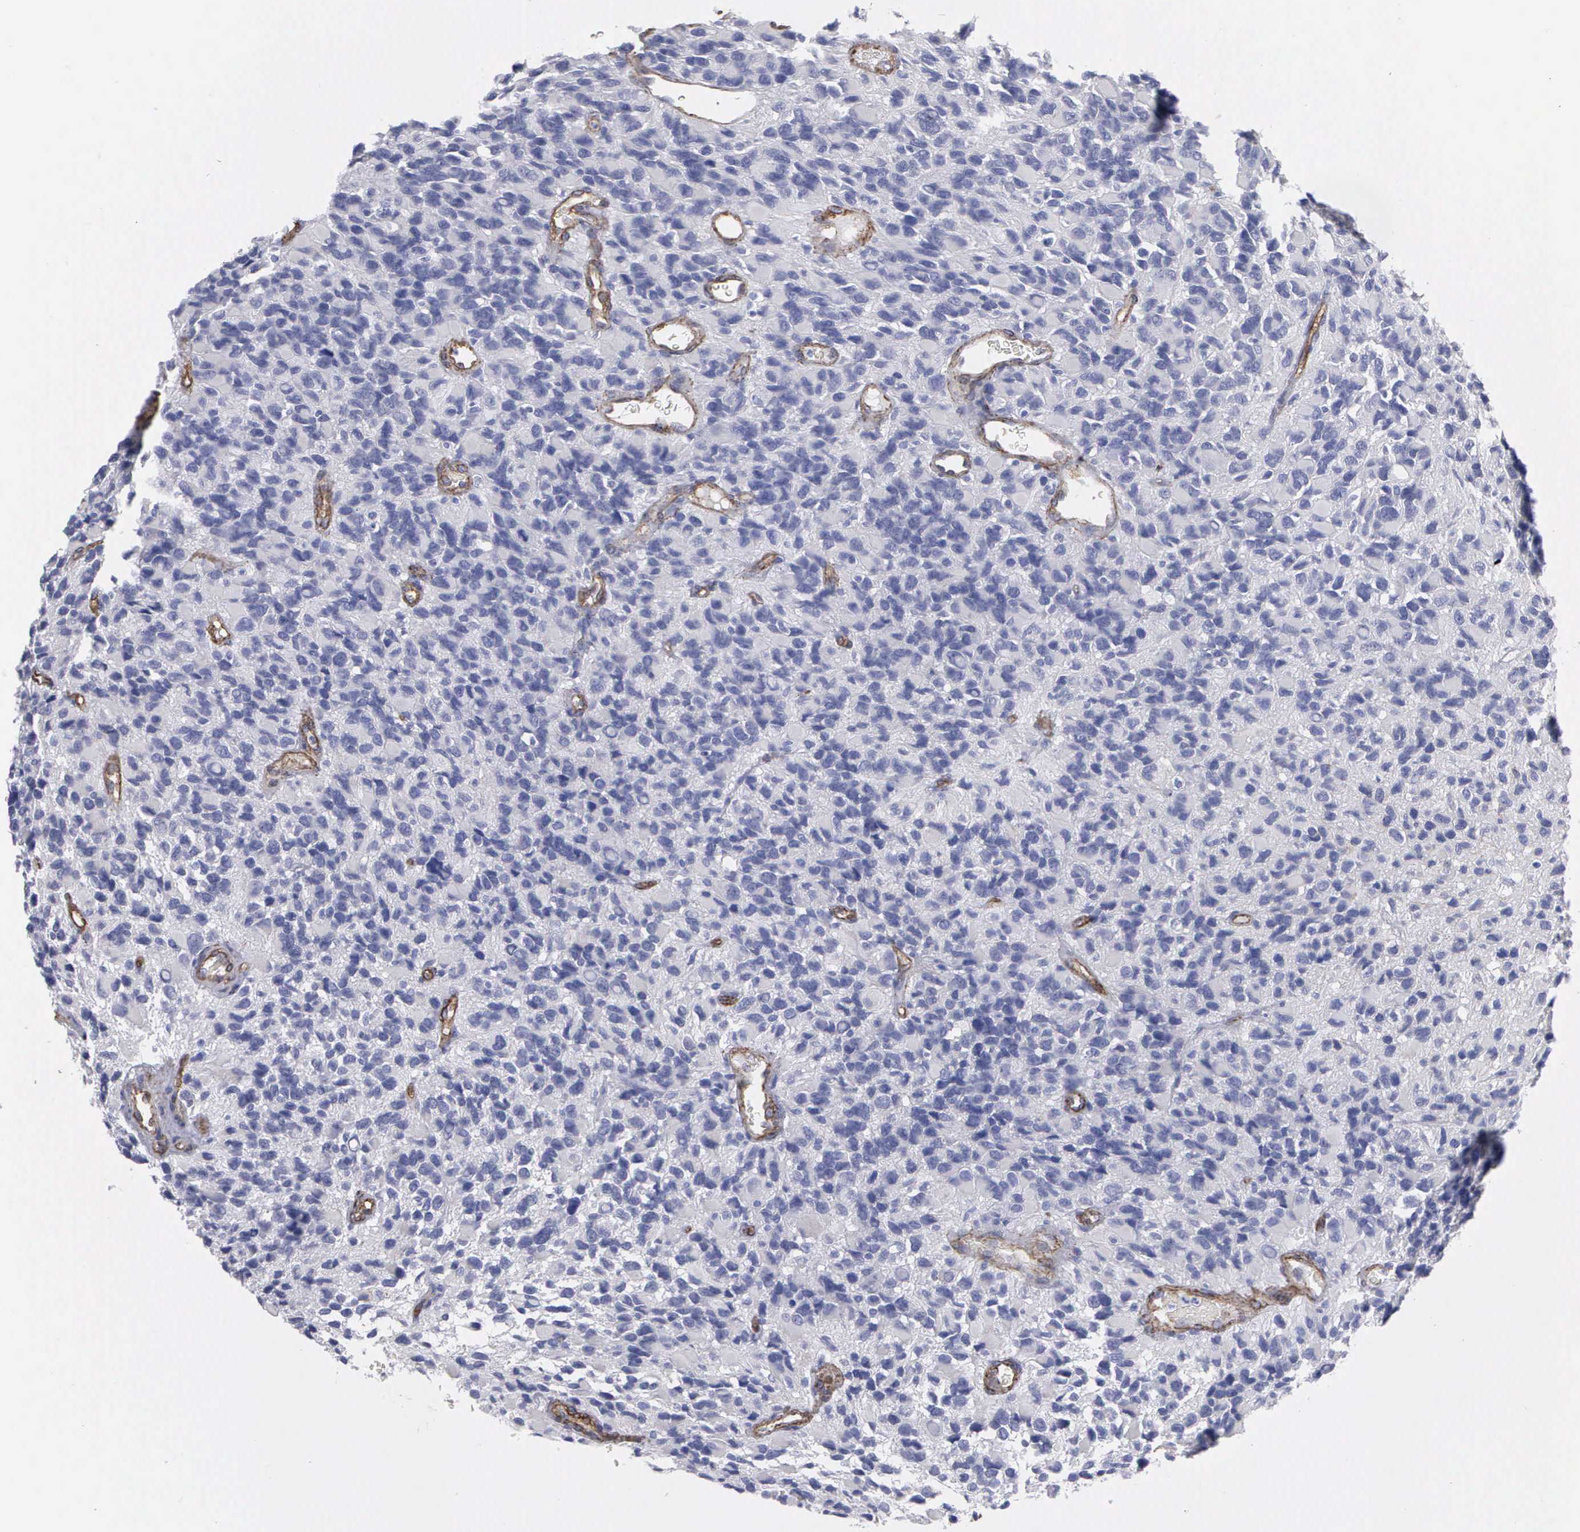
{"staining": {"intensity": "negative", "quantity": "none", "location": "none"}, "tissue": "glioma", "cell_type": "Tumor cells", "image_type": "cancer", "snomed": [{"axis": "morphology", "description": "Glioma, malignant, High grade"}, {"axis": "topography", "description": "Brain"}], "caption": "The image displays no staining of tumor cells in glioma. (DAB (3,3'-diaminobenzidine) immunohistochemistry (IHC) visualized using brightfield microscopy, high magnification).", "gene": "MAGEB10", "patient": {"sex": "male", "age": 77}}